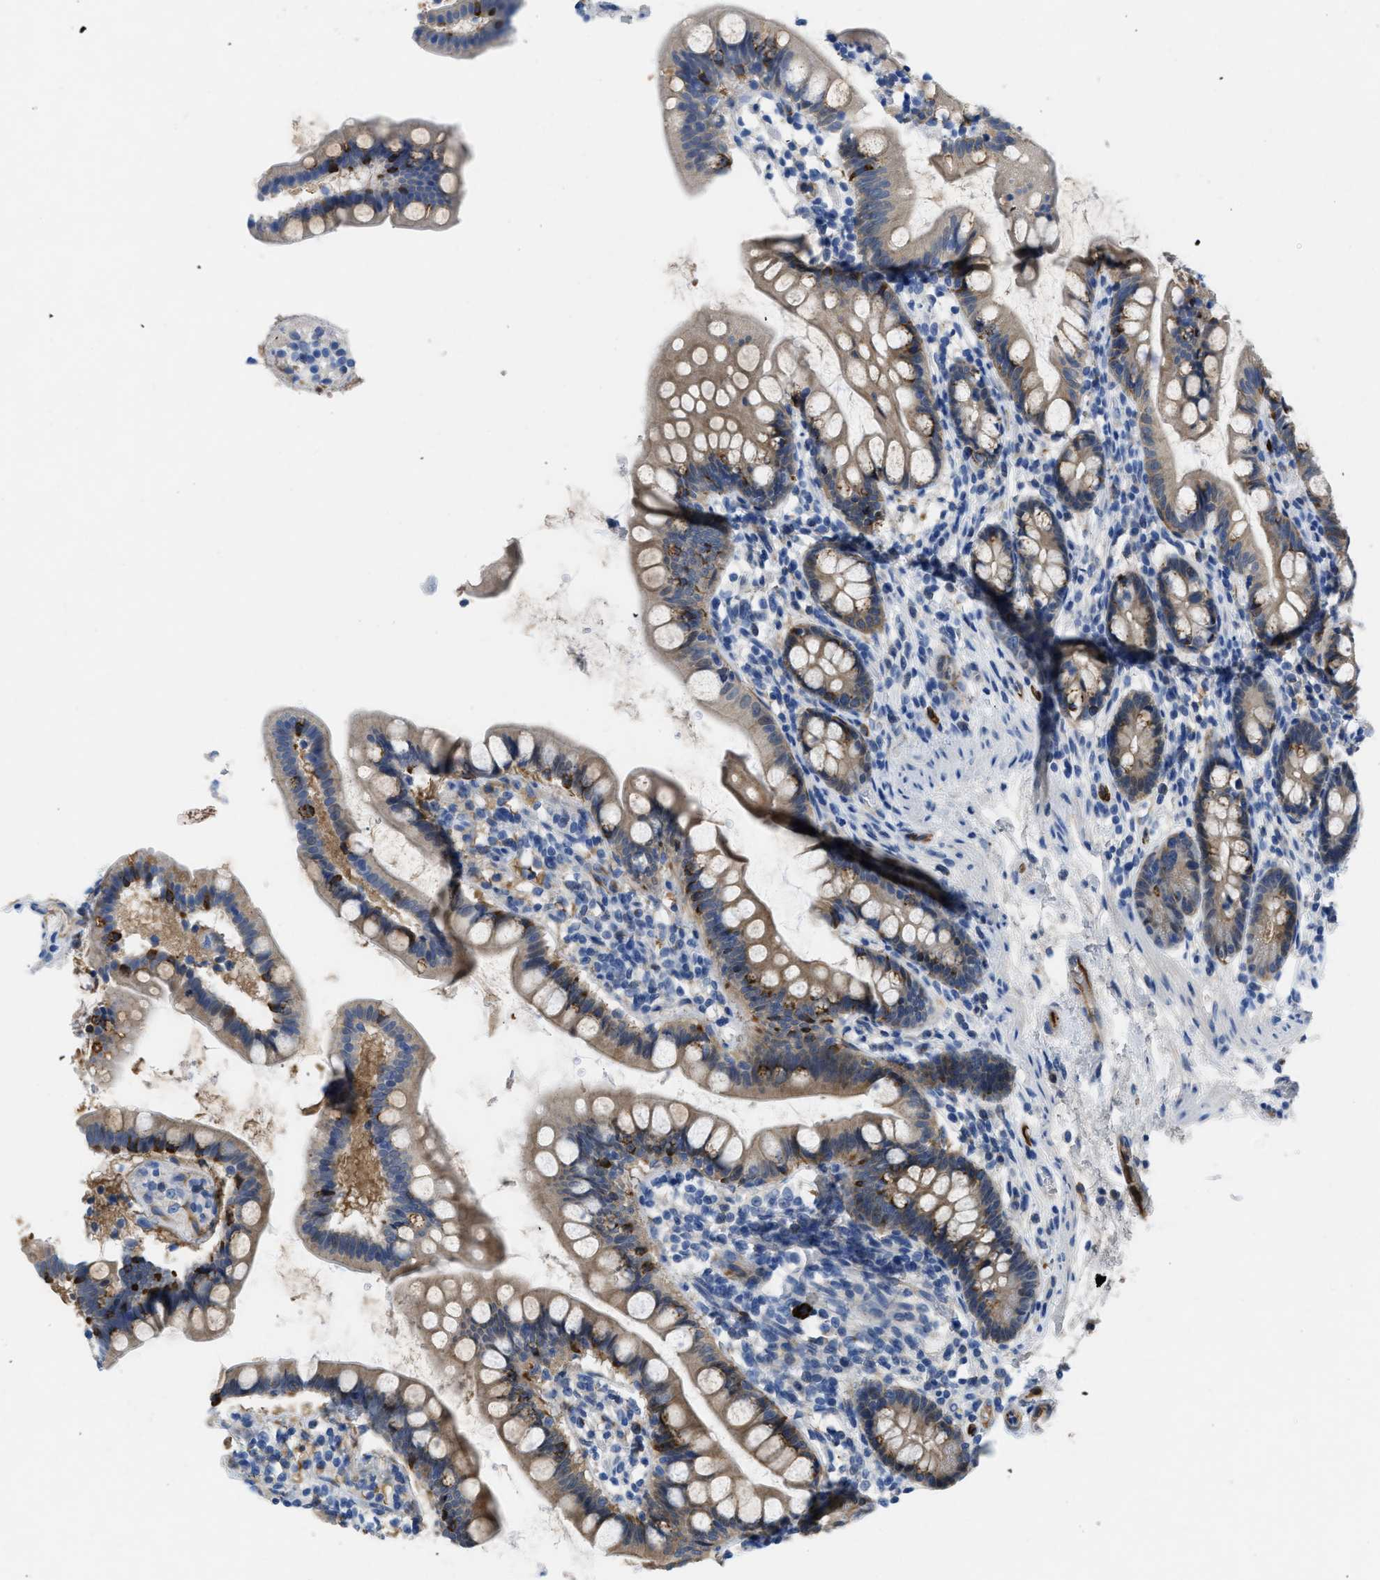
{"staining": {"intensity": "weak", "quantity": "<25%", "location": "cytoplasmic/membranous"}, "tissue": "small intestine", "cell_type": "Glandular cells", "image_type": "normal", "snomed": [{"axis": "morphology", "description": "Normal tissue, NOS"}, {"axis": "topography", "description": "Small intestine"}], "caption": "A high-resolution photomicrograph shows IHC staining of benign small intestine, which displays no significant staining in glandular cells.", "gene": "SPEG", "patient": {"sex": "female", "age": 84}}